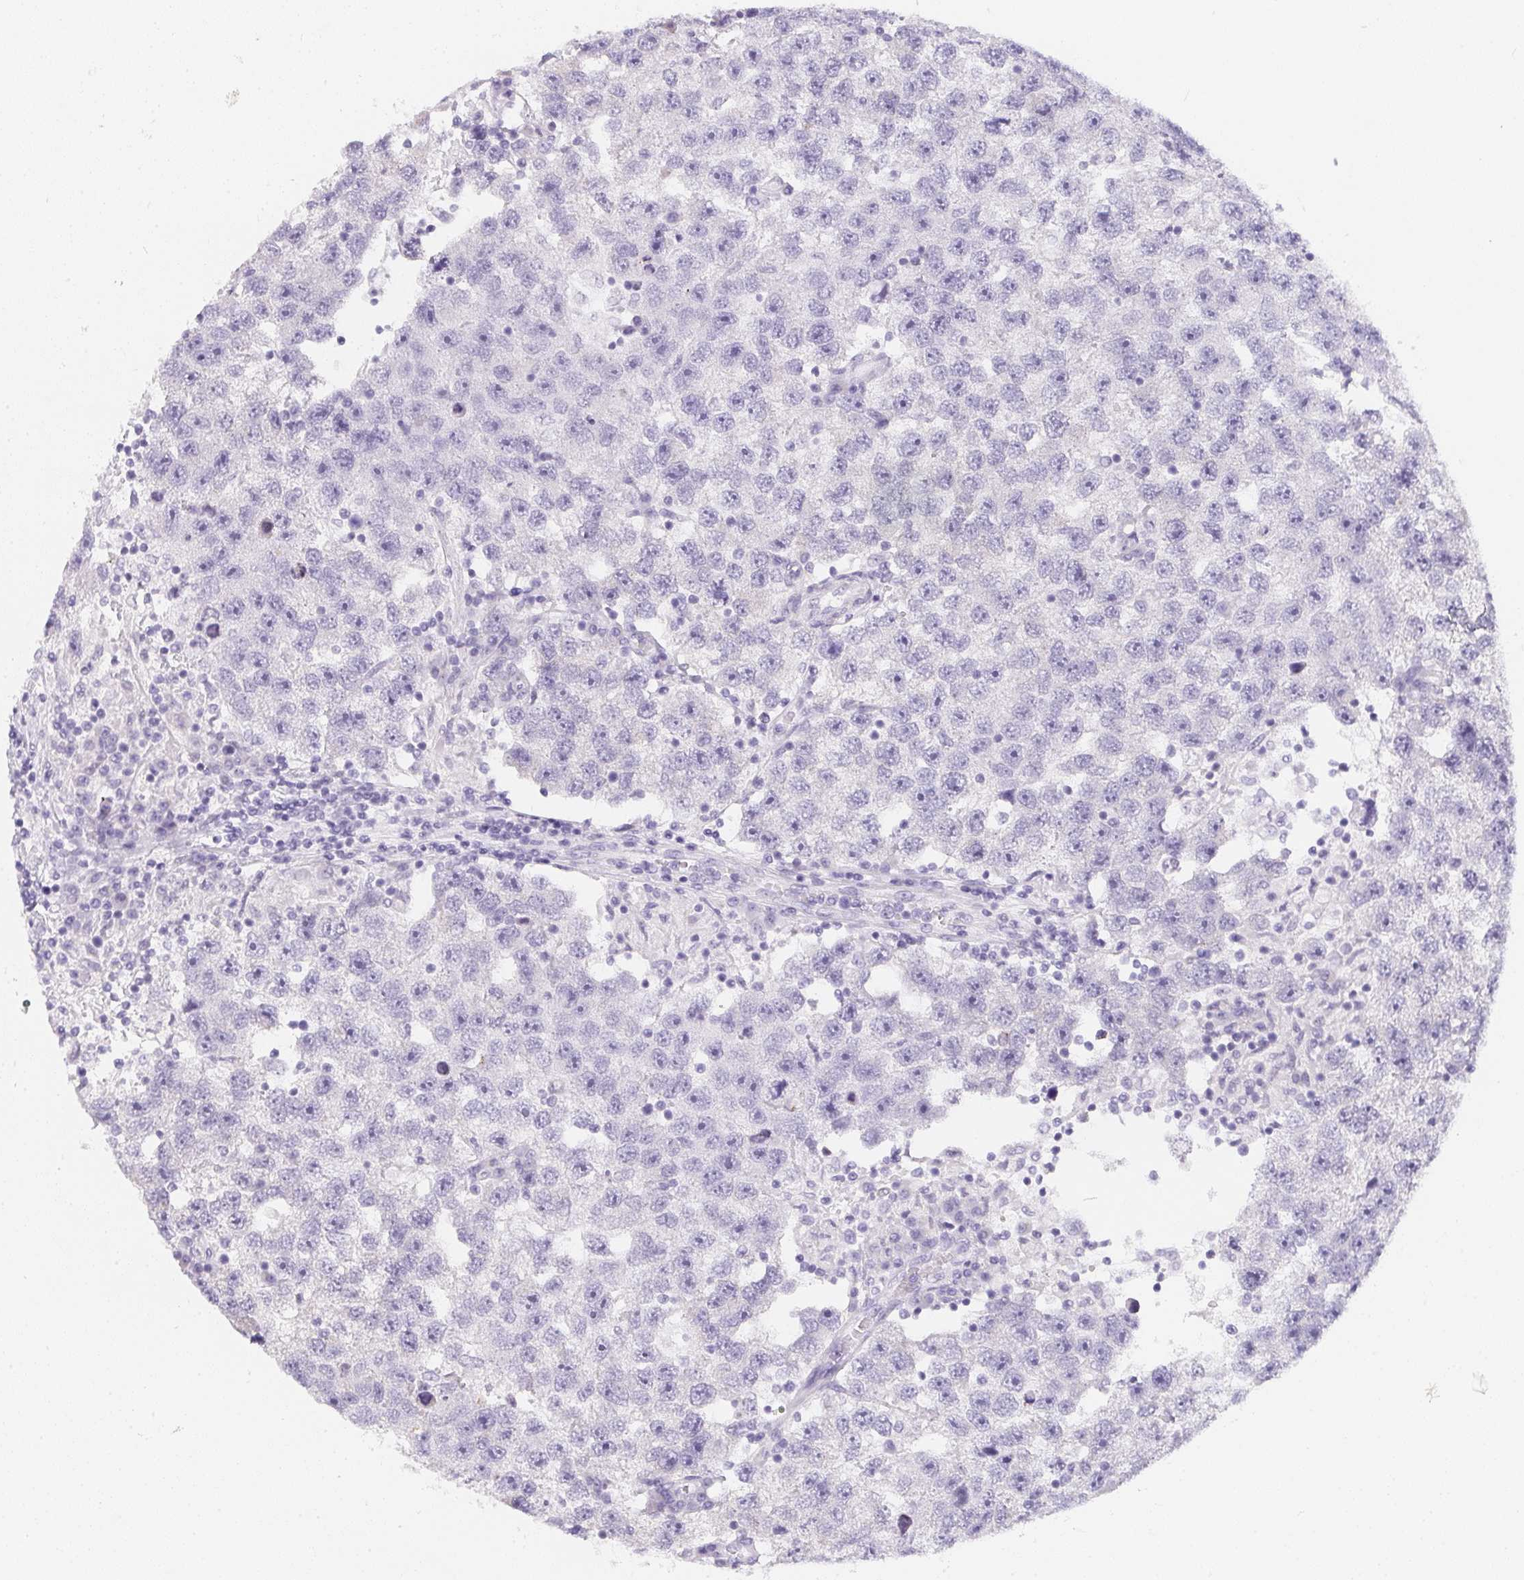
{"staining": {"intensity": "negative", "quantity": "none", "location": "none"}, "tissue": "testis cancer", "cell_type": "Tumor cells", "image_type": "cancer", "snomed": [{"axis": "morphology", "description": "Seminoma, NOS"}, {"axis": "topography", "description": "Testis"}], "caption": "This is a photomicrograph of immunohistochemistry staining of seminoma (testis), which shows no staining in tumor cells.", "gene": "MAP1A", "patient": {"sex": "male", "age": 26}}